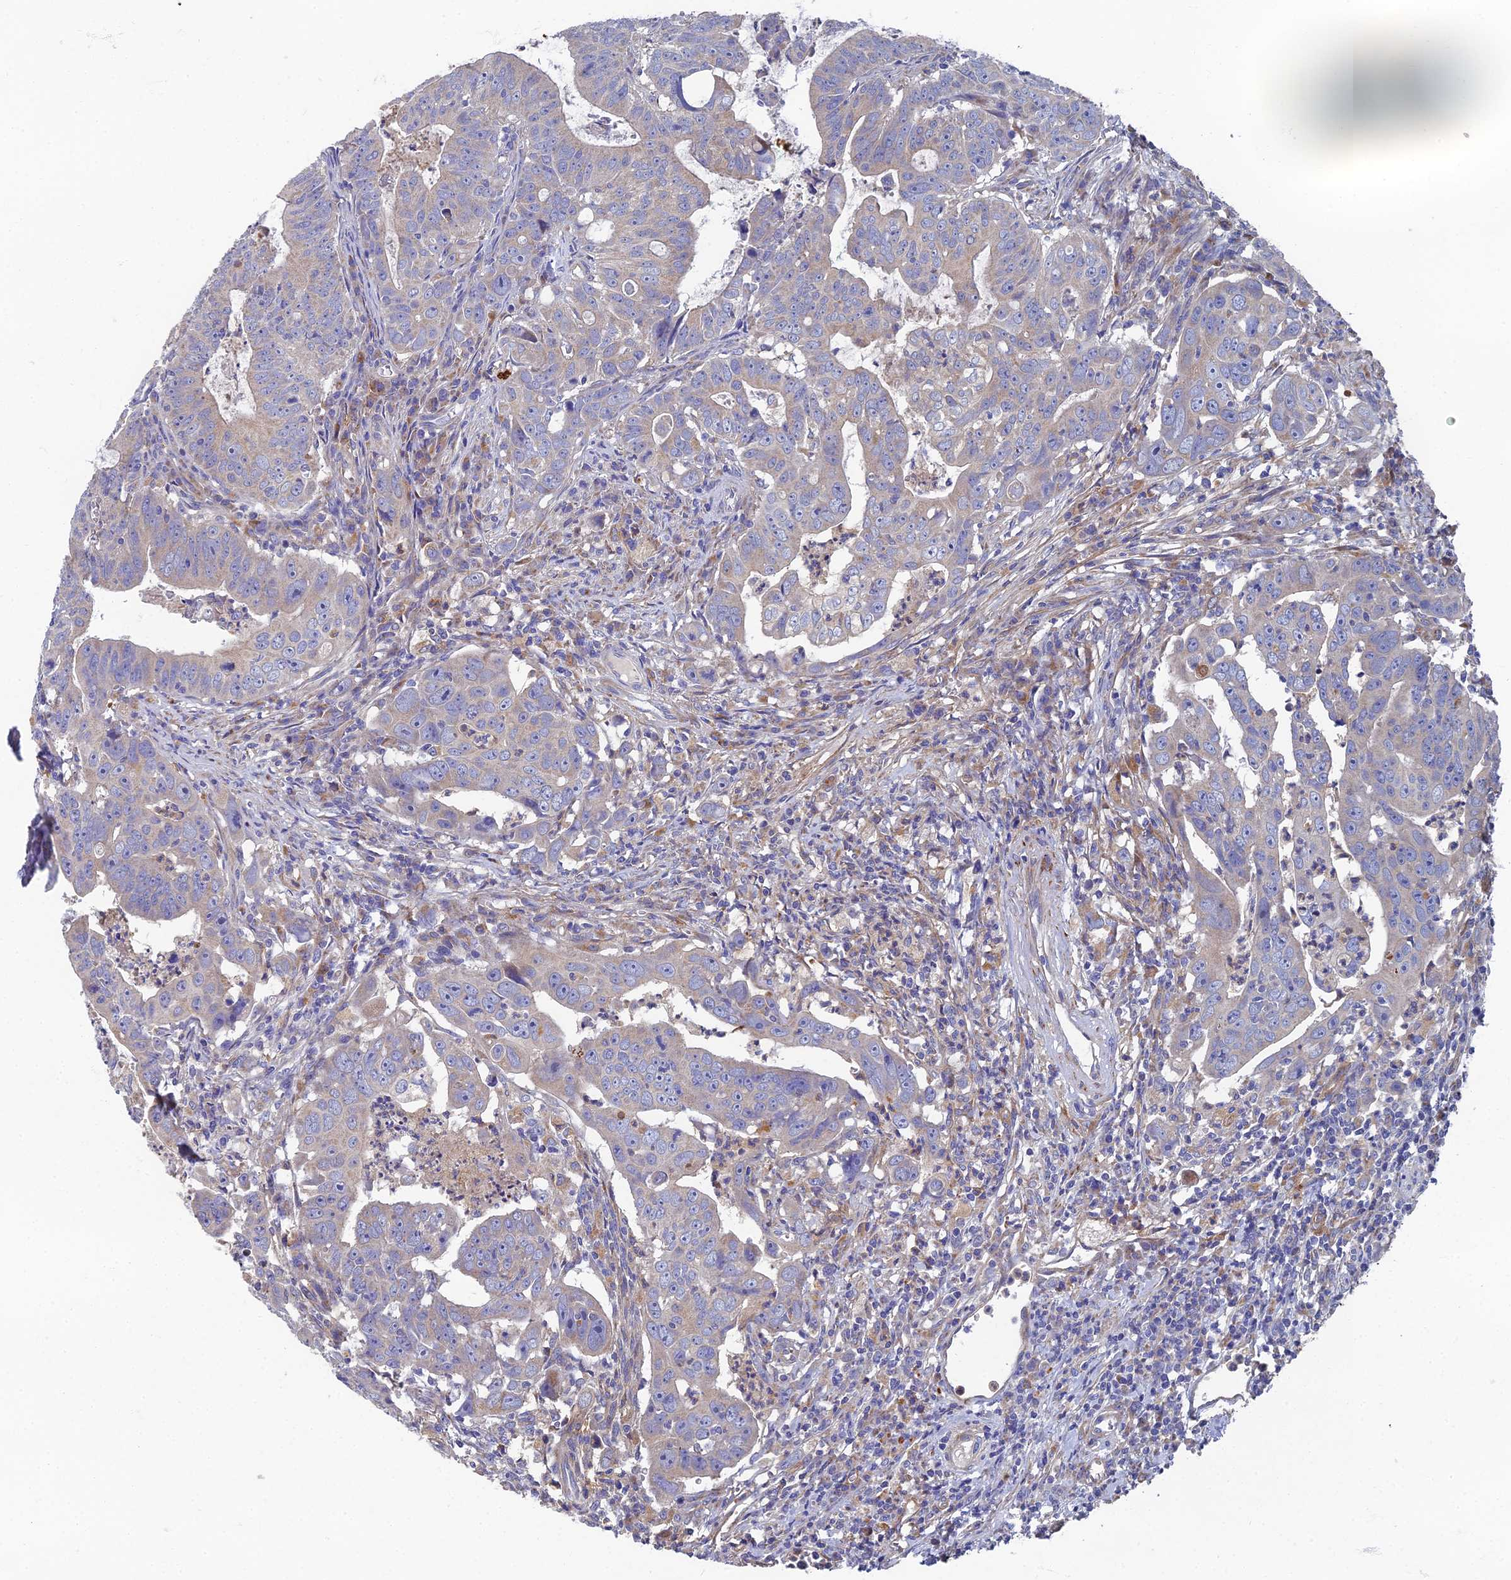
{"staining": {"intensity": "negative", "quantity": "none", "location": "none"}, "tissue": "colorectal cancer", "cell_type": "Tumor cells", "image_type": "cancer", "snomed": [{"axis": "morphology", "description": "Adenocarcinoma, NOS"}, {"axis": "topography", "description": "Rectum"}], "caption": "The IHC micrograph has no significant positivity in tumor cells of colorectal cancer (adenocarcinoma) tissue. (Stains: DAB (3,3'-diaminobenzidine) IHC with hematoxylin counter stain, Microscopy: brightfield microscopy at high magnification).", "gene": "RNASEK", "patient": {"sex": "male", "age": 69}}